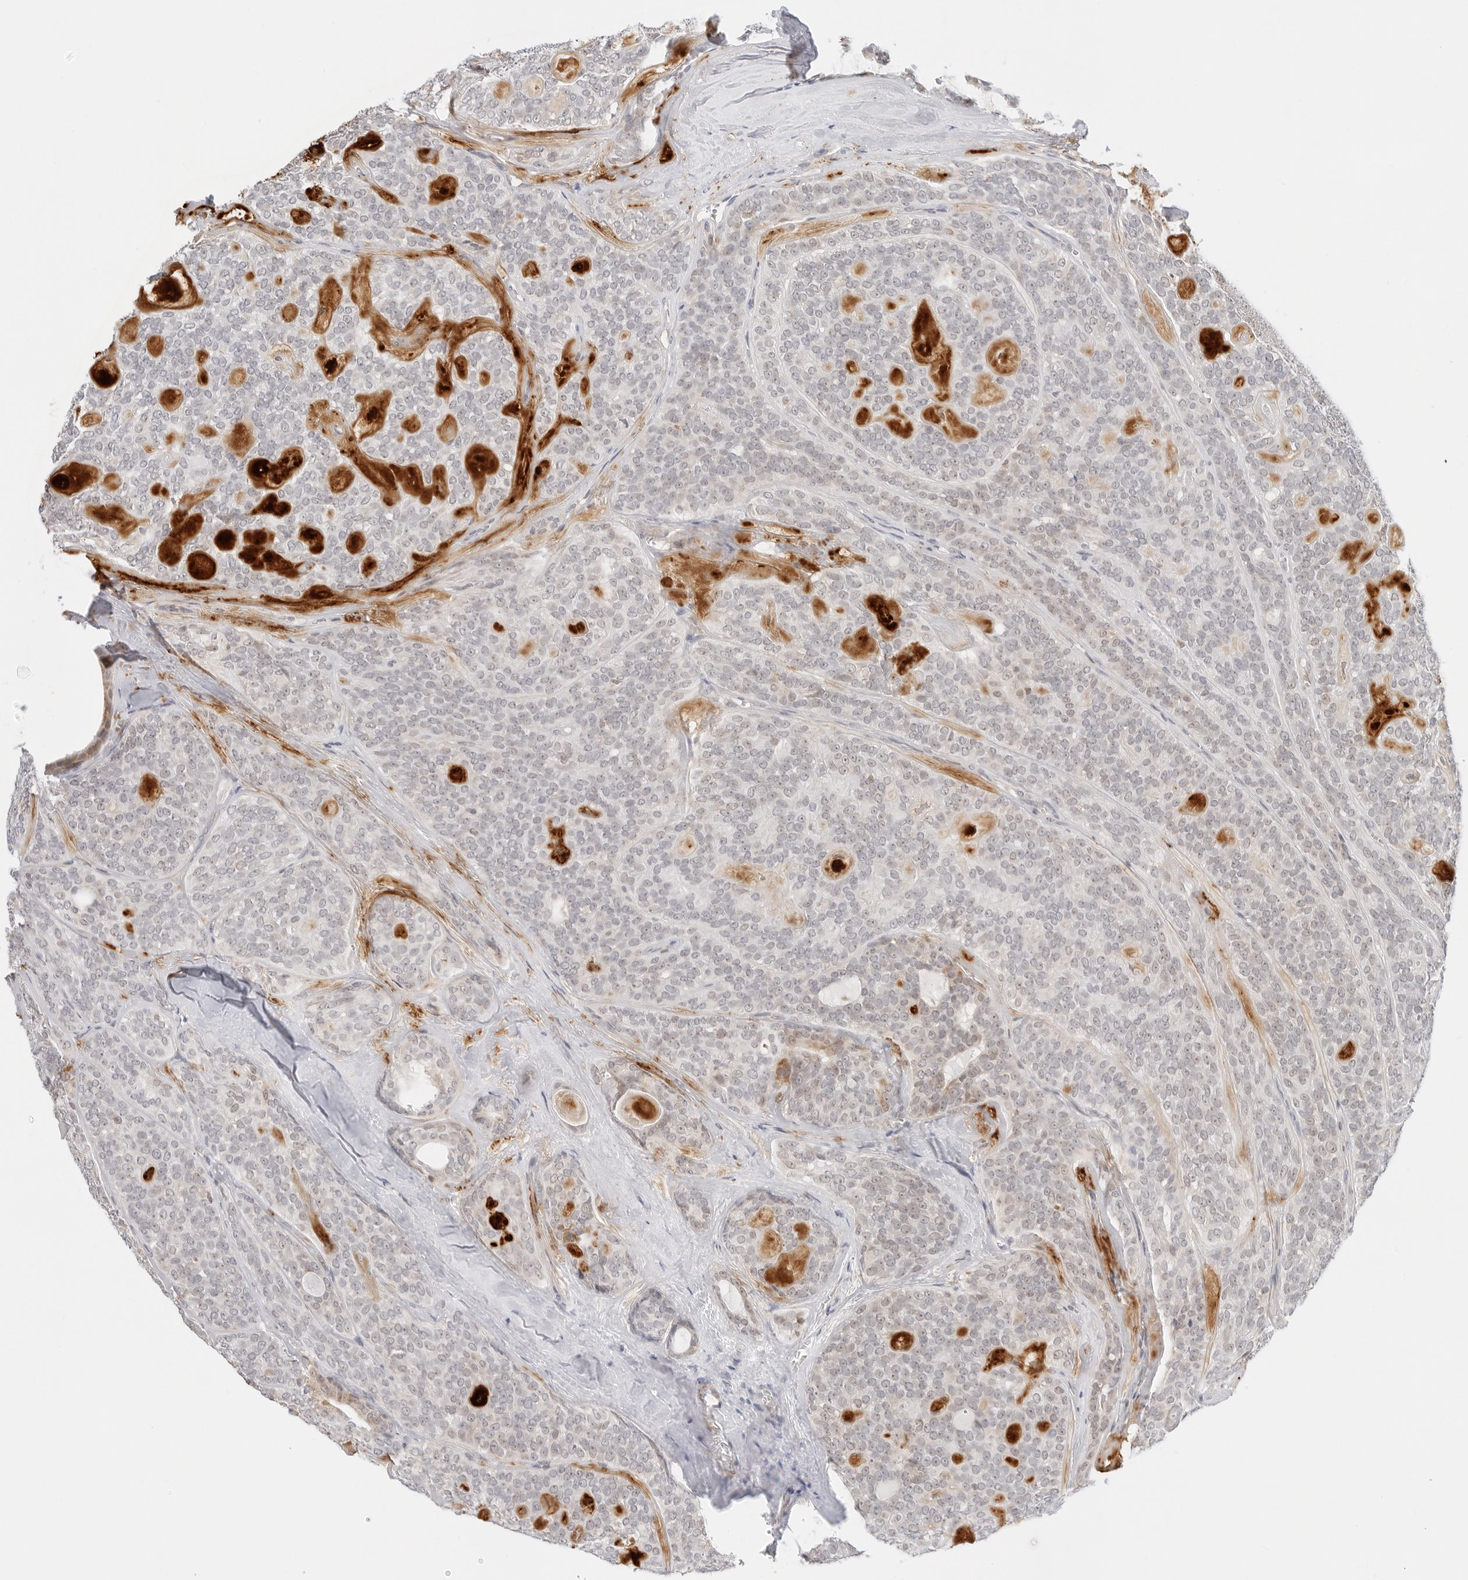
{"staining": {"intensity": "weak", "quantity": "<25%", "location": "nuclear"}, "tissue": "head and neck cancer", "cell_type": "Tumor cells", "image_type": "cancer", "snomed": [{"axis": "morphology", "description": "Adenocarcinoma, NOS"}, {"axis": "topography", "description": "Head-Neck"}], "caption": "Head and neck cancer was stained to show a protein in brown. There is no significant positivity in tumor cells.", "gene": "GORAB", "patient": {"sex": "male", "age": 66}}